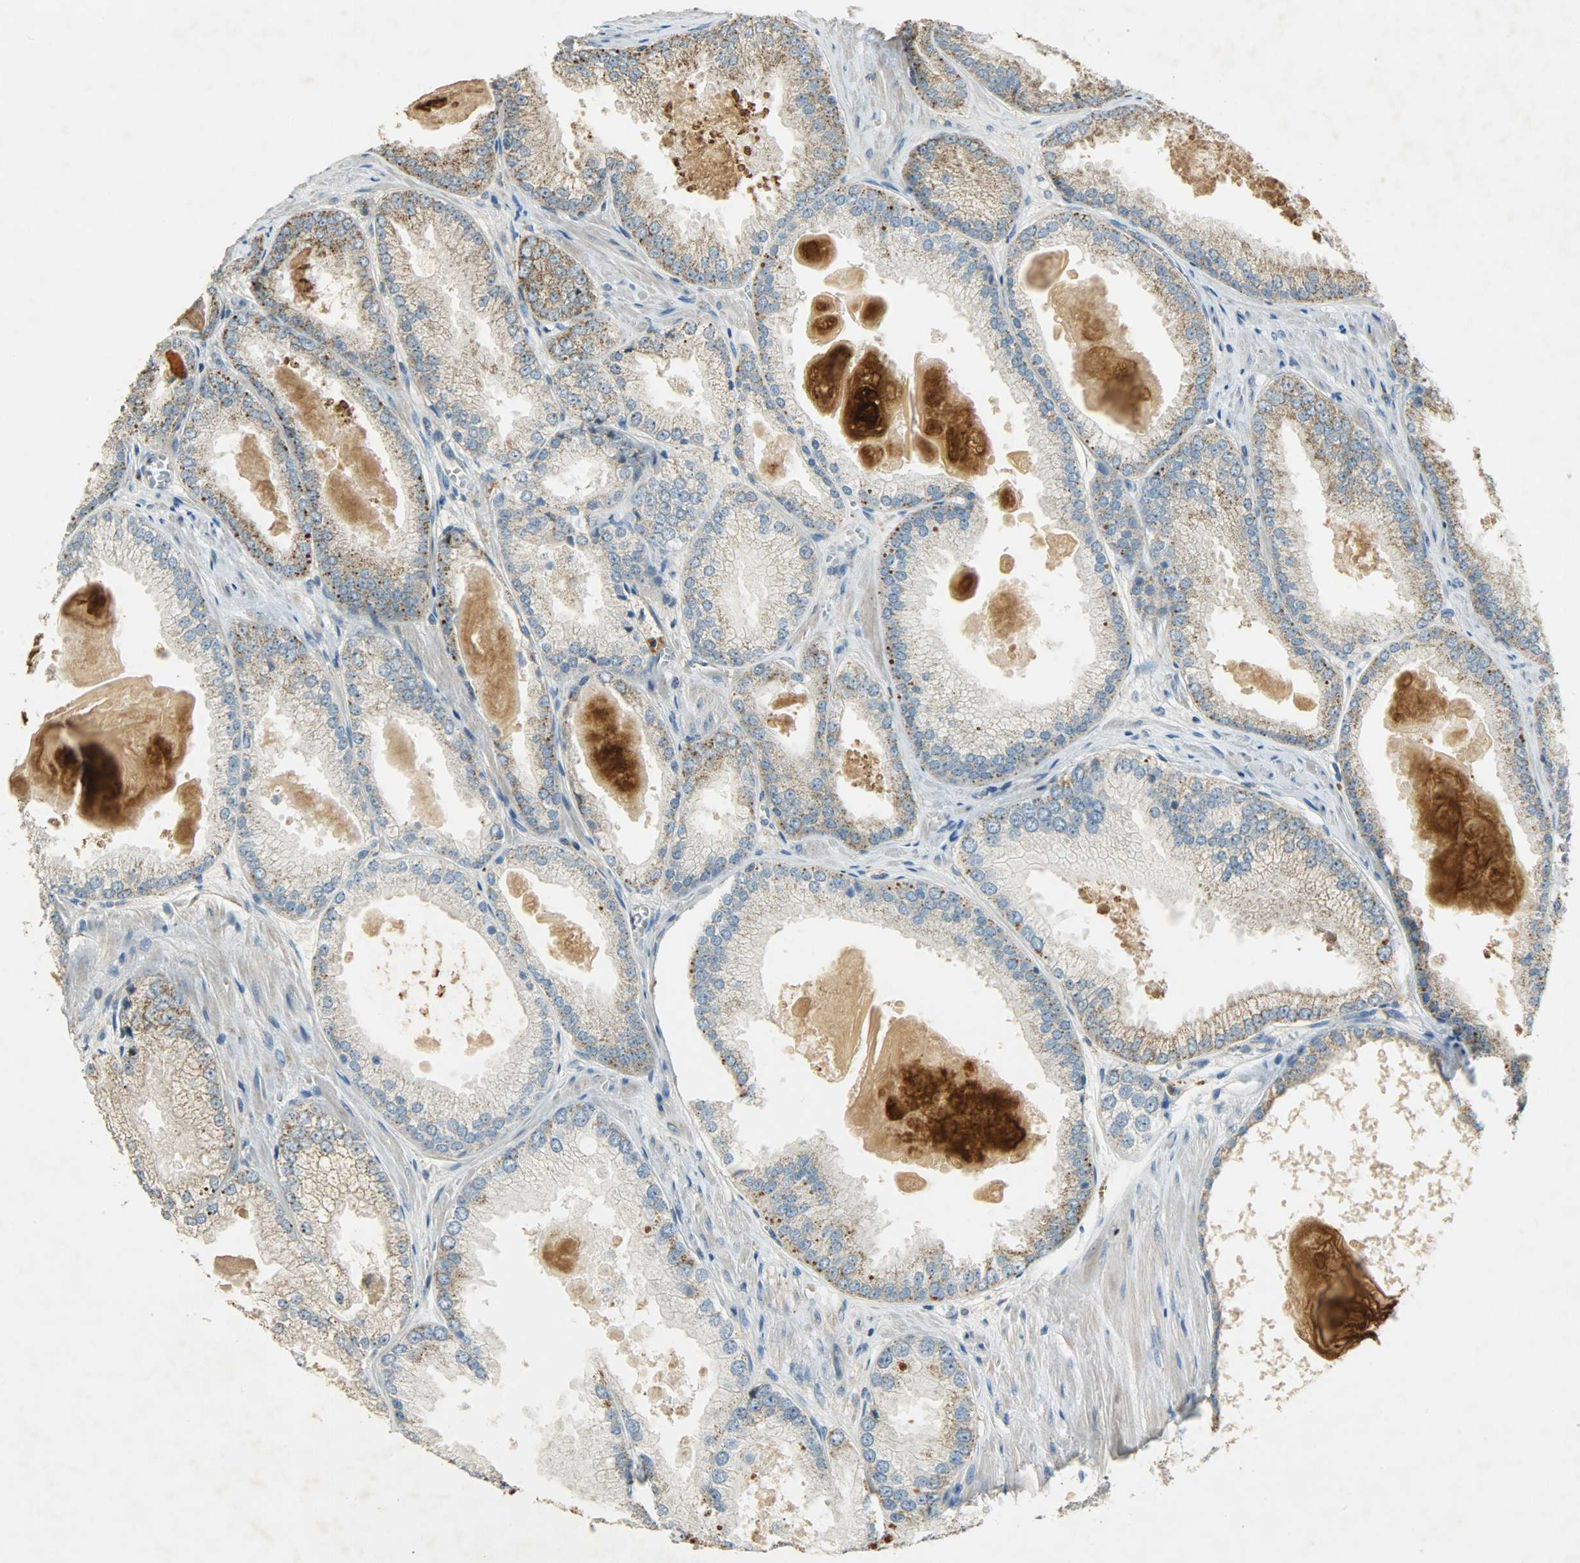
{"staining": {"intensity": "weak", "quantity": ">75%", "location": "cytoplasmic/membranous"}, "tissue": "prostate cancer", "cell_type": "Tumor cells", "image_type": "cancer", "snomed": [{"axis": "morphology", "description": "Adenocarcinoma, High grade"}, {"axis": "topography", "description": "Prostate"}], "caption": "DAB (3,3'-diaminobenzidine) immunohistochemical staining of human prostate cancer shows weak cytoplasmic/membranous protein positivity in about >75% of tumor cells.", "gene": "HDHD5", "patient": {"sex": "male", "age": 61}}